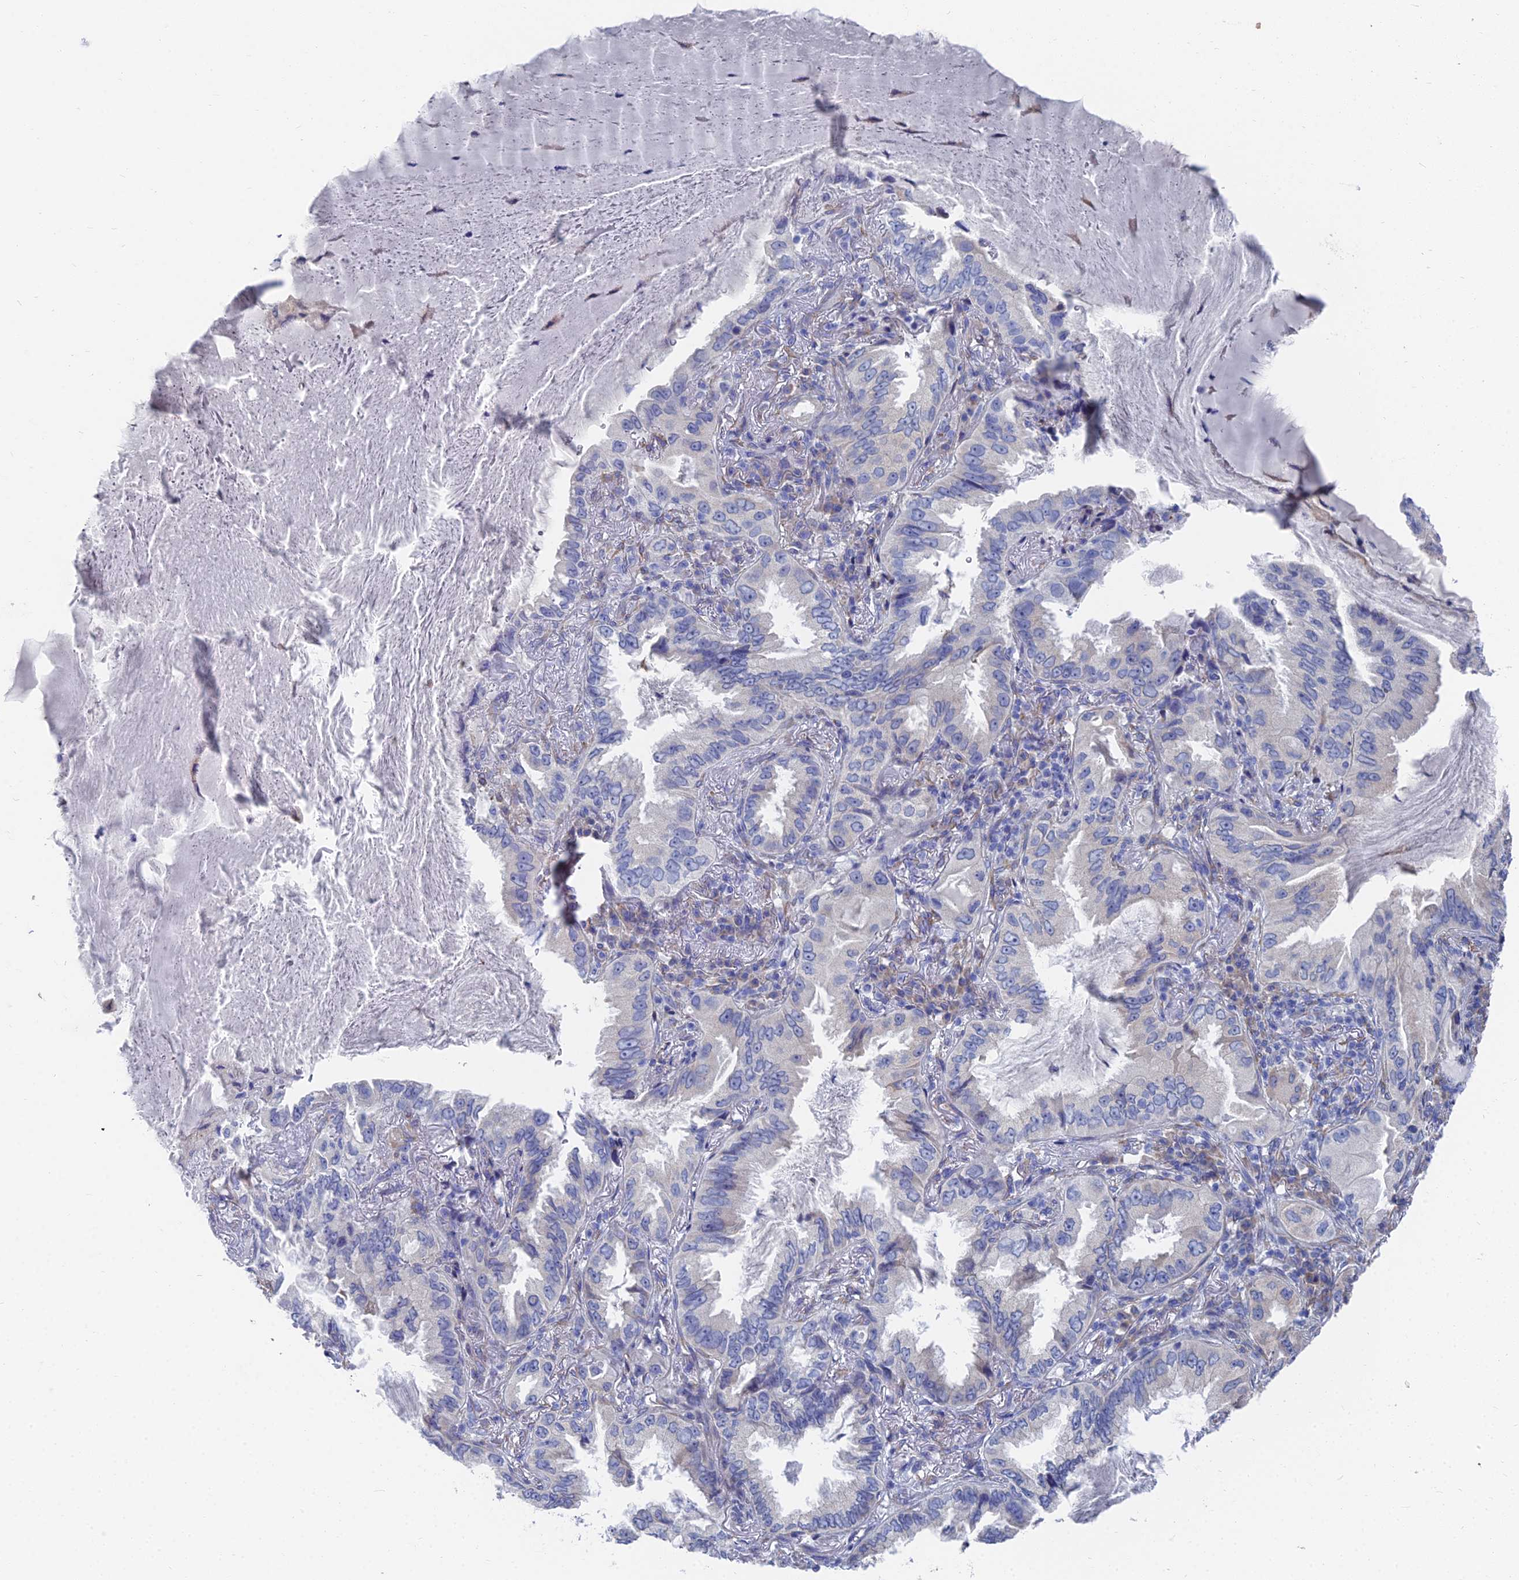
{"staining": {"intensity": "negative", "quantity": "none", "location": "none"}, "tissue": "lung cancer", "cell_type": "Tumor cells", "image_type": "cancer", "snomed": [{"axis": "morphology", "description": "Adenocarcinoma, NOS"}, {"axis": "topography", "description": "Lung"}], "caption": "Human lung cancer (adenocarcinoma) stained for a protein using IHC reveals no expression in tumor cells.", "gene": "TNNT3", "patient": {"sex": "female", "age": 69}}